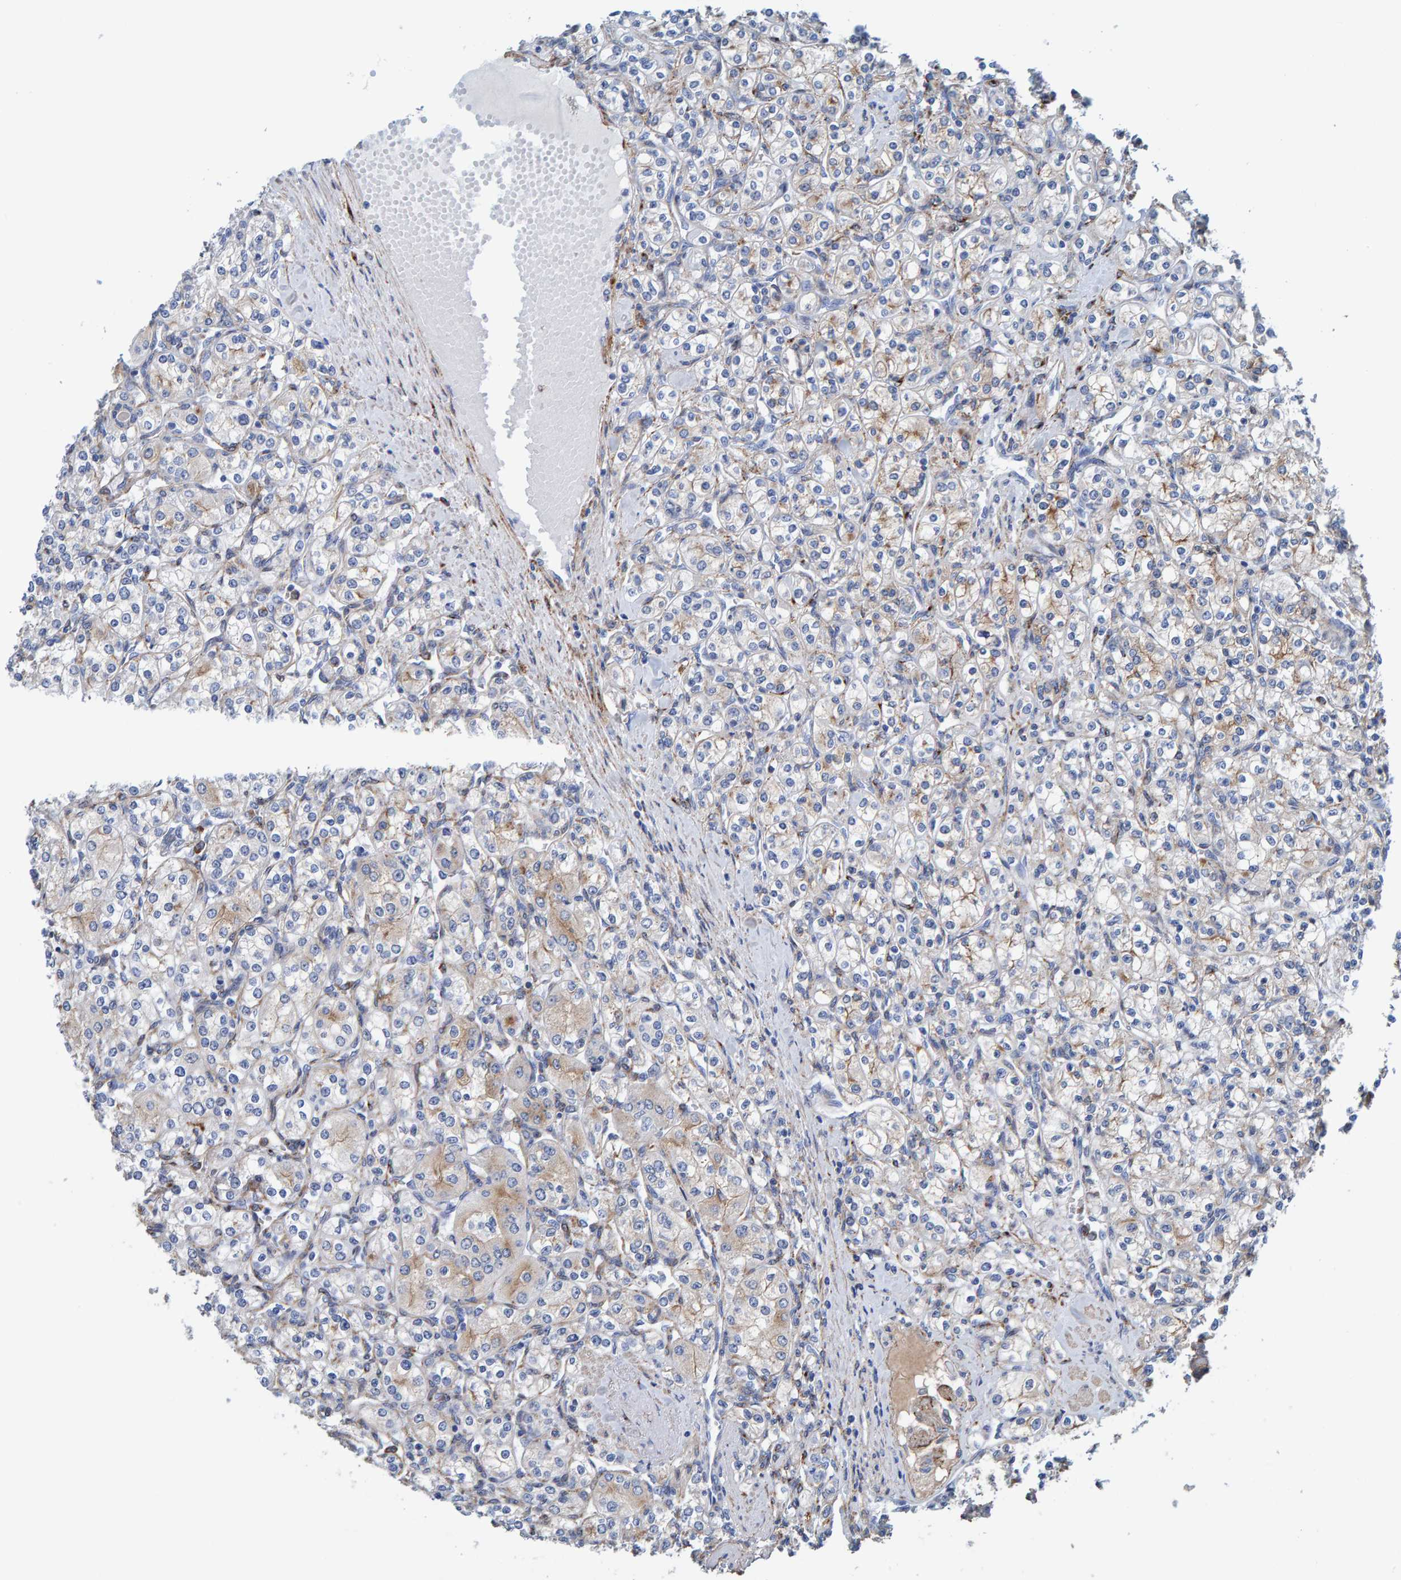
{"staining": {"intensity": "weak", "quantity": "<25%", "location": "cytoplasmic/membranous"}, "tissue": "renal cancer", "cell_type": "Tumor cells", "image_type": "cancer", "snomed": [{"axis": "morphology", "description": "Adenocarcinoma, NOS"}, {"axis": "topography", "description": "Kidney"}], "caption": "This is an IHC image of renal adenocarcinoma. There is no positivity in tumor cells.", "gene": "LRP1", "patient": {"sex": "male", "age": 77}}